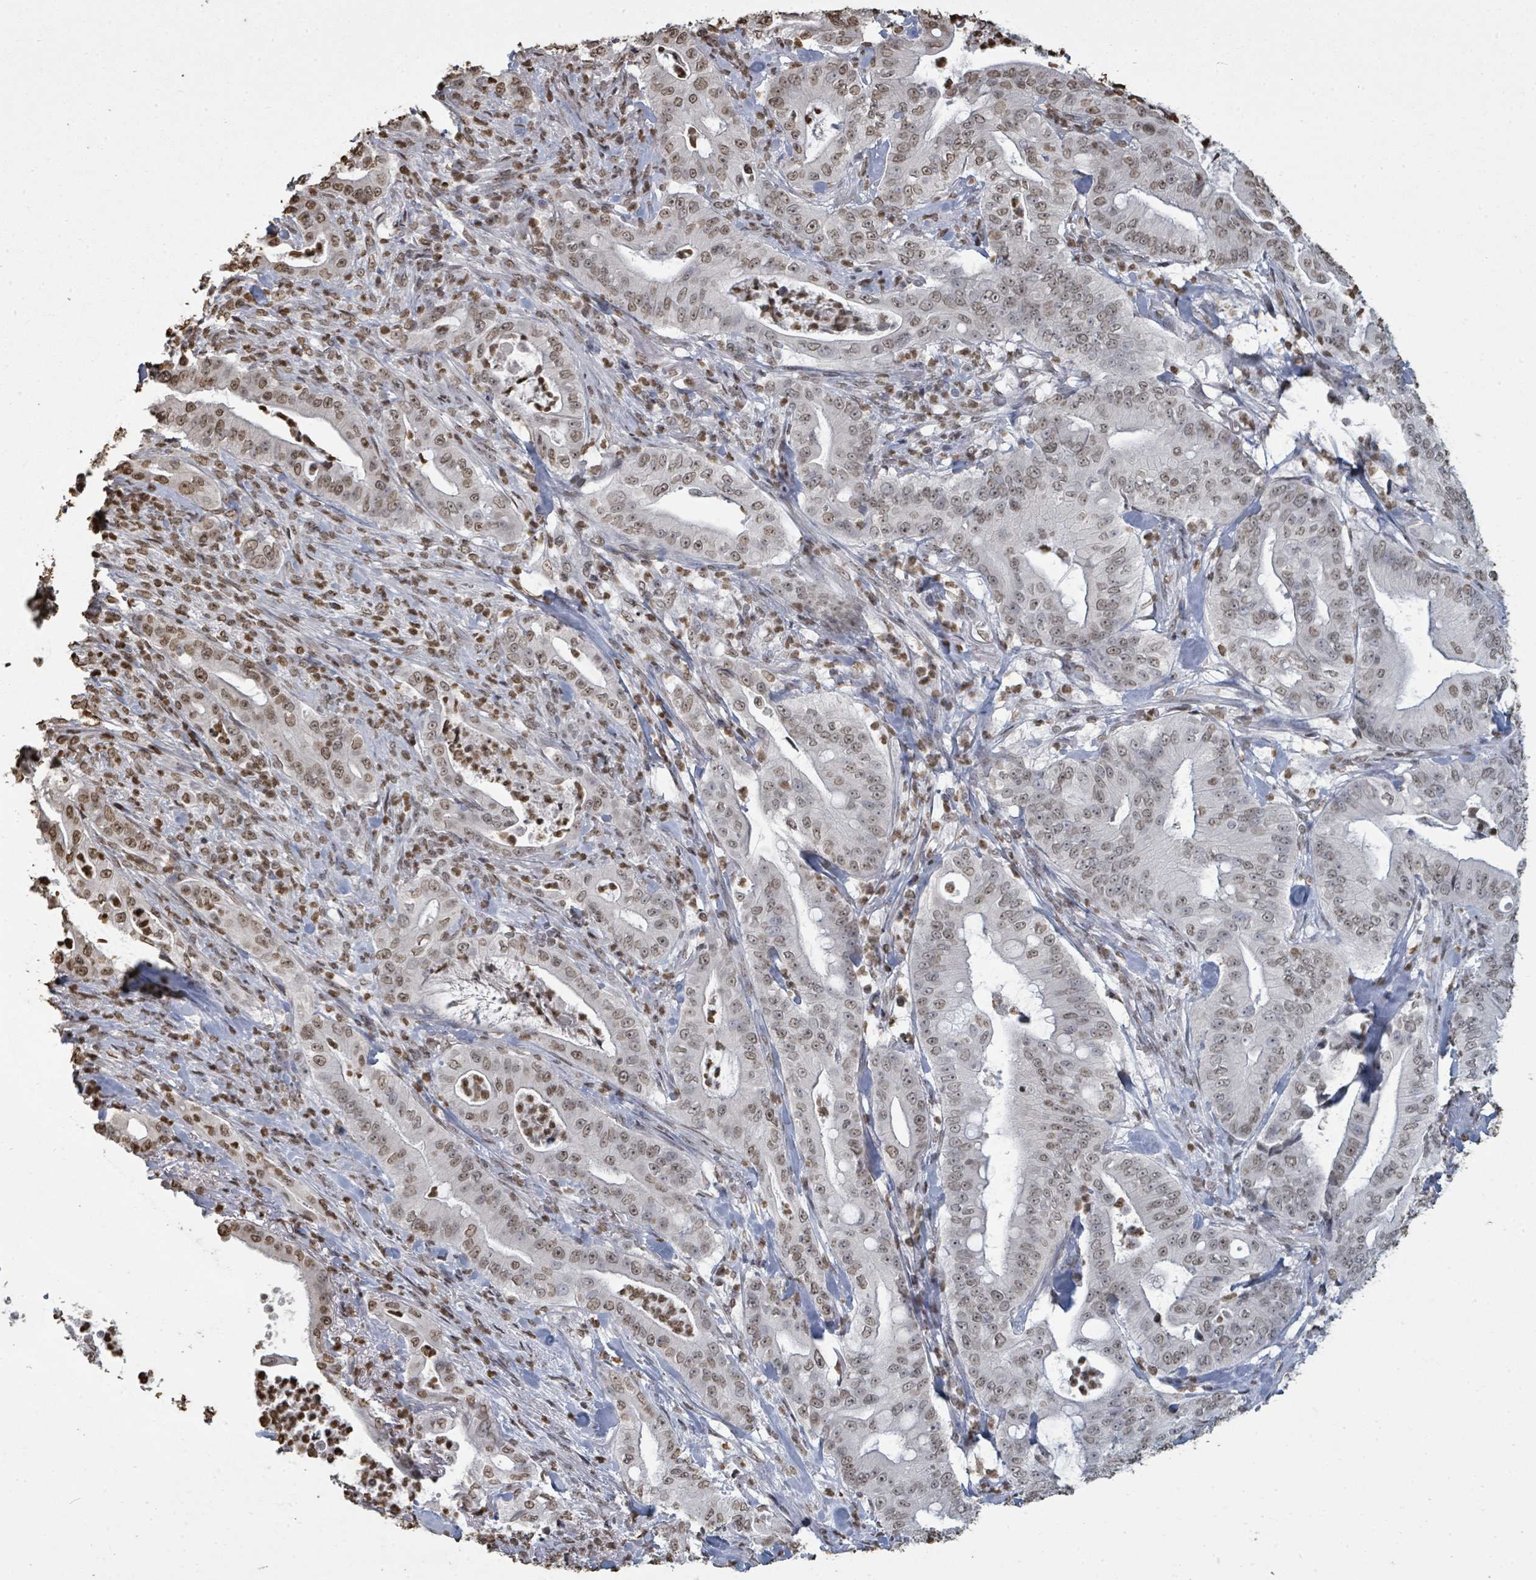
{"staining": {"intensity": "moderate", "quantity": ">75%", "location": "nuclear"}, "tissue": "pancreatic cancer", "cell_type": "Tumor cells", "image_type": "cancer", "snomed": [{"axis": "morphology", "description": "Adenocarcinoma, NOS"}, {"axis": "topography", "description": "Pancreas"}], "caption": "Human pancreatic cancer stained for a protein (brown) exhibits moderate nuclear positive expression in about >75% of tumor cells.", "gene": "MRPS12", "patient": {"sex": "male", "age": 71}}